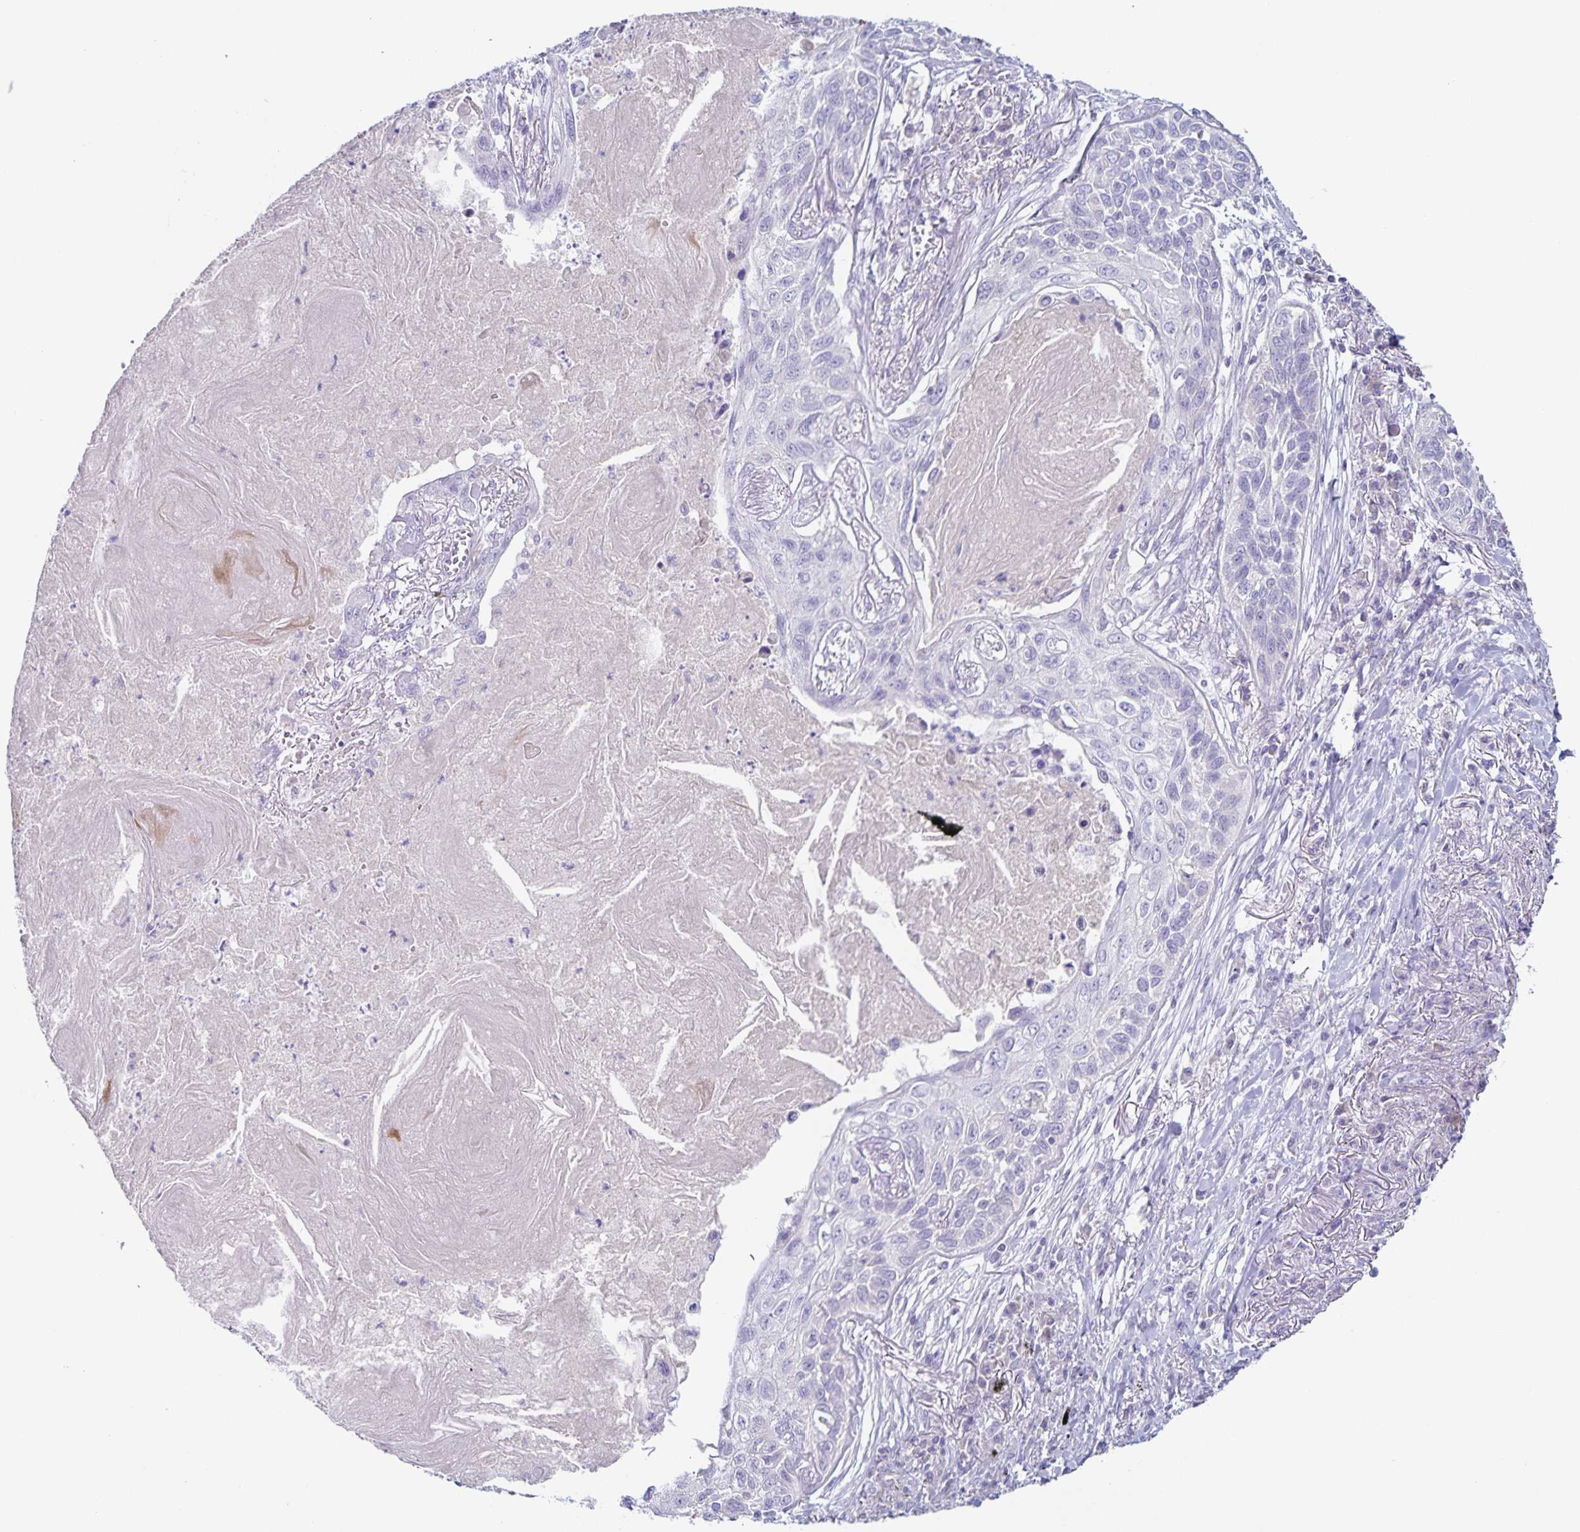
{"staining": {"intensity": "negative", "quantity": "none", "location": "none"}, "tissue": "lung cancer", "cell_type": "Tumor cells", "image_type": "cancer", "snomed": [{"axis": "morphology", "description": "Squamous cell carcinoma, NOS"}, {"axis": "topography", "description": "Lung"}], "caption": "Tumor cells are negative for brown protein staining in squamous cell carcinoma (lung). Nuclei are stained in blue.", "gene": "RPL36A", "patient": {"sex": "male", "age": 75}}